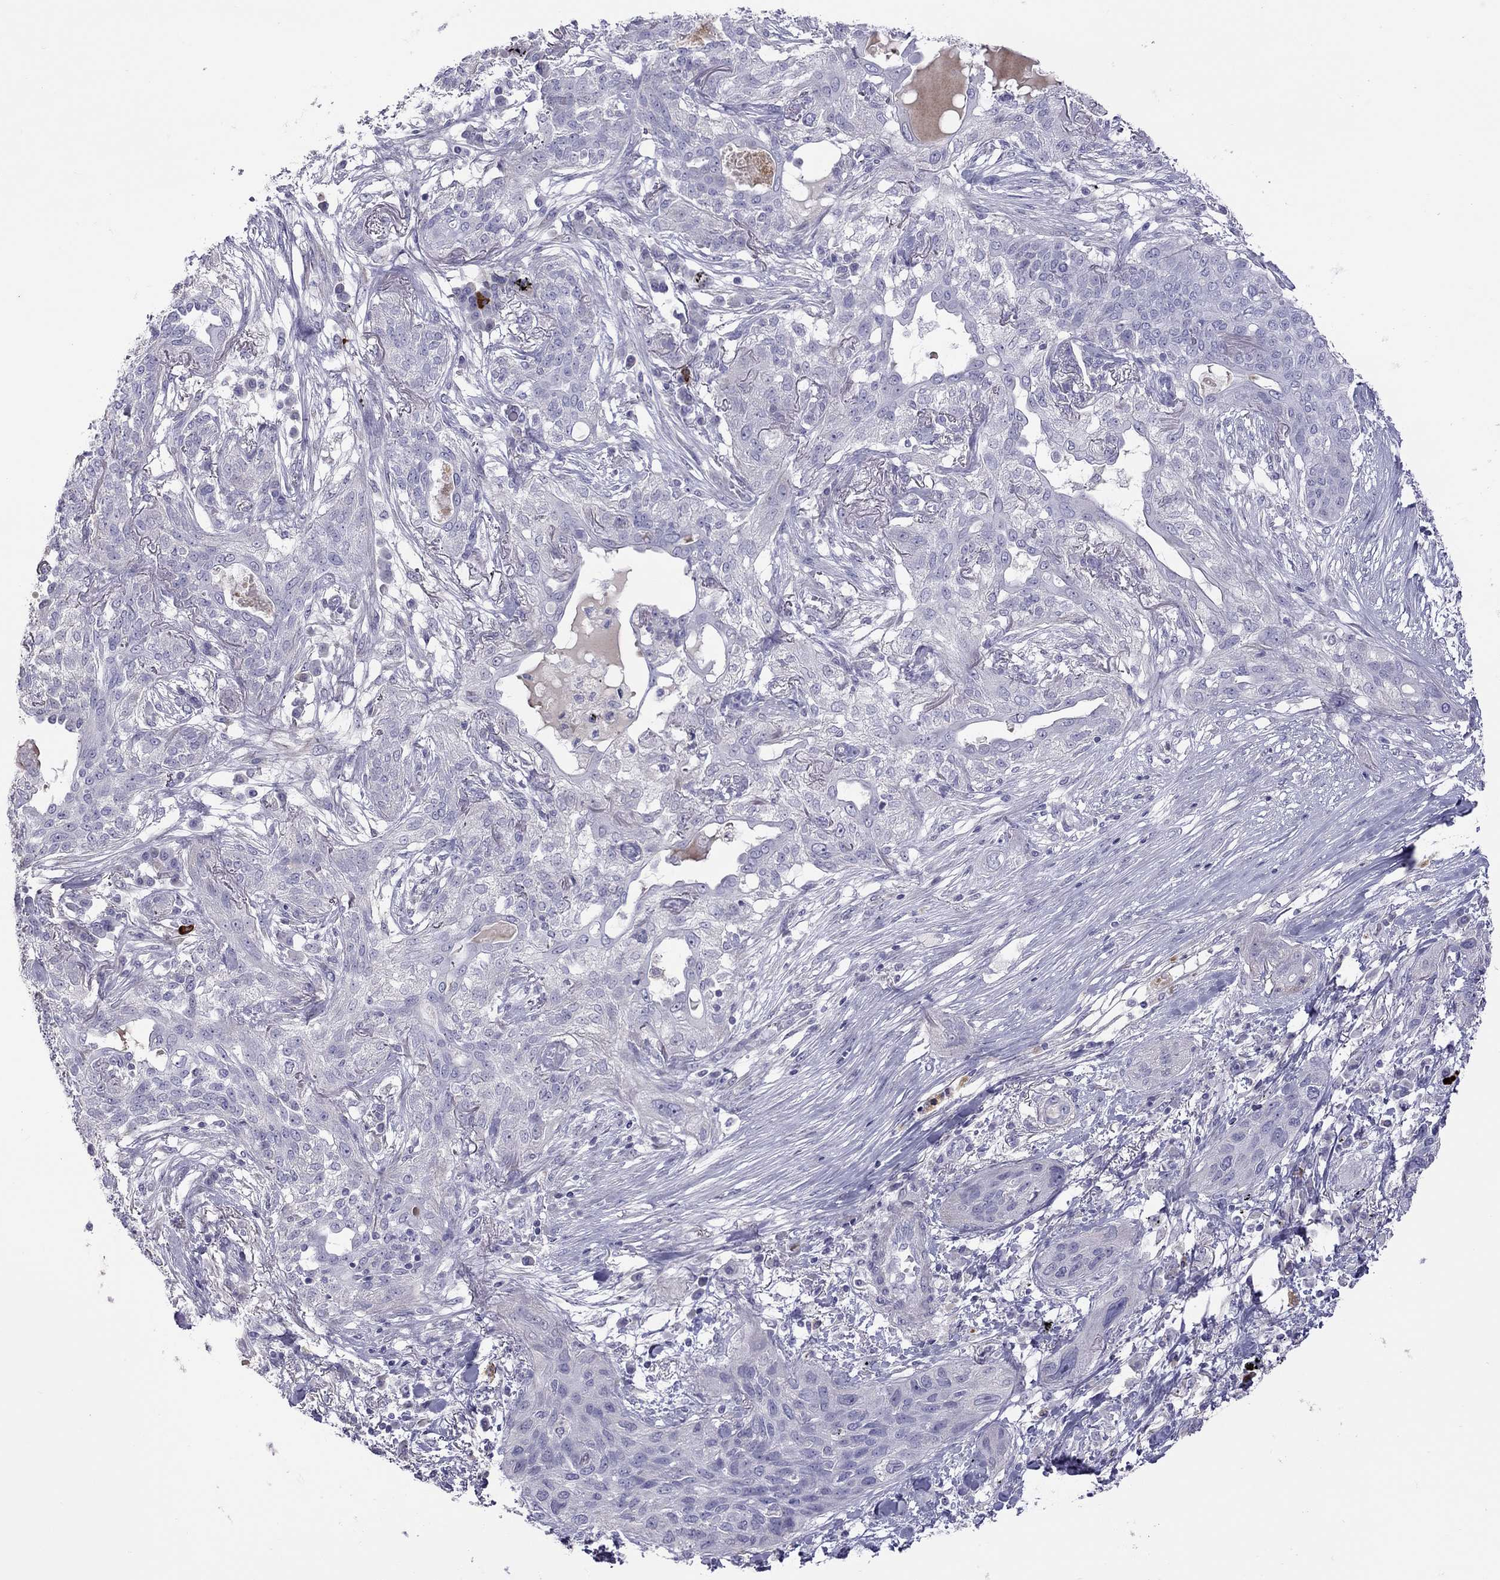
{"staining": {"intensity": "negative", "quantity": "none", "location": "none"}, "tissue": "lung cancer", "cell_type": "Tumor cells", "image_type": "cancer", "snomed": [{"axis": "morphology", "description": "Squamous cell carcinoma, NOS"}, {"axis": "topography", "description": "Lung"}], "caption": "A high-resolution micrograph shows immunohistochemistry staining of squamous cell carcinoma (lung), which shows no significant expression in tumor cells.", "gene": "STAR", "patient": {"sex": "female", "age": 70}}